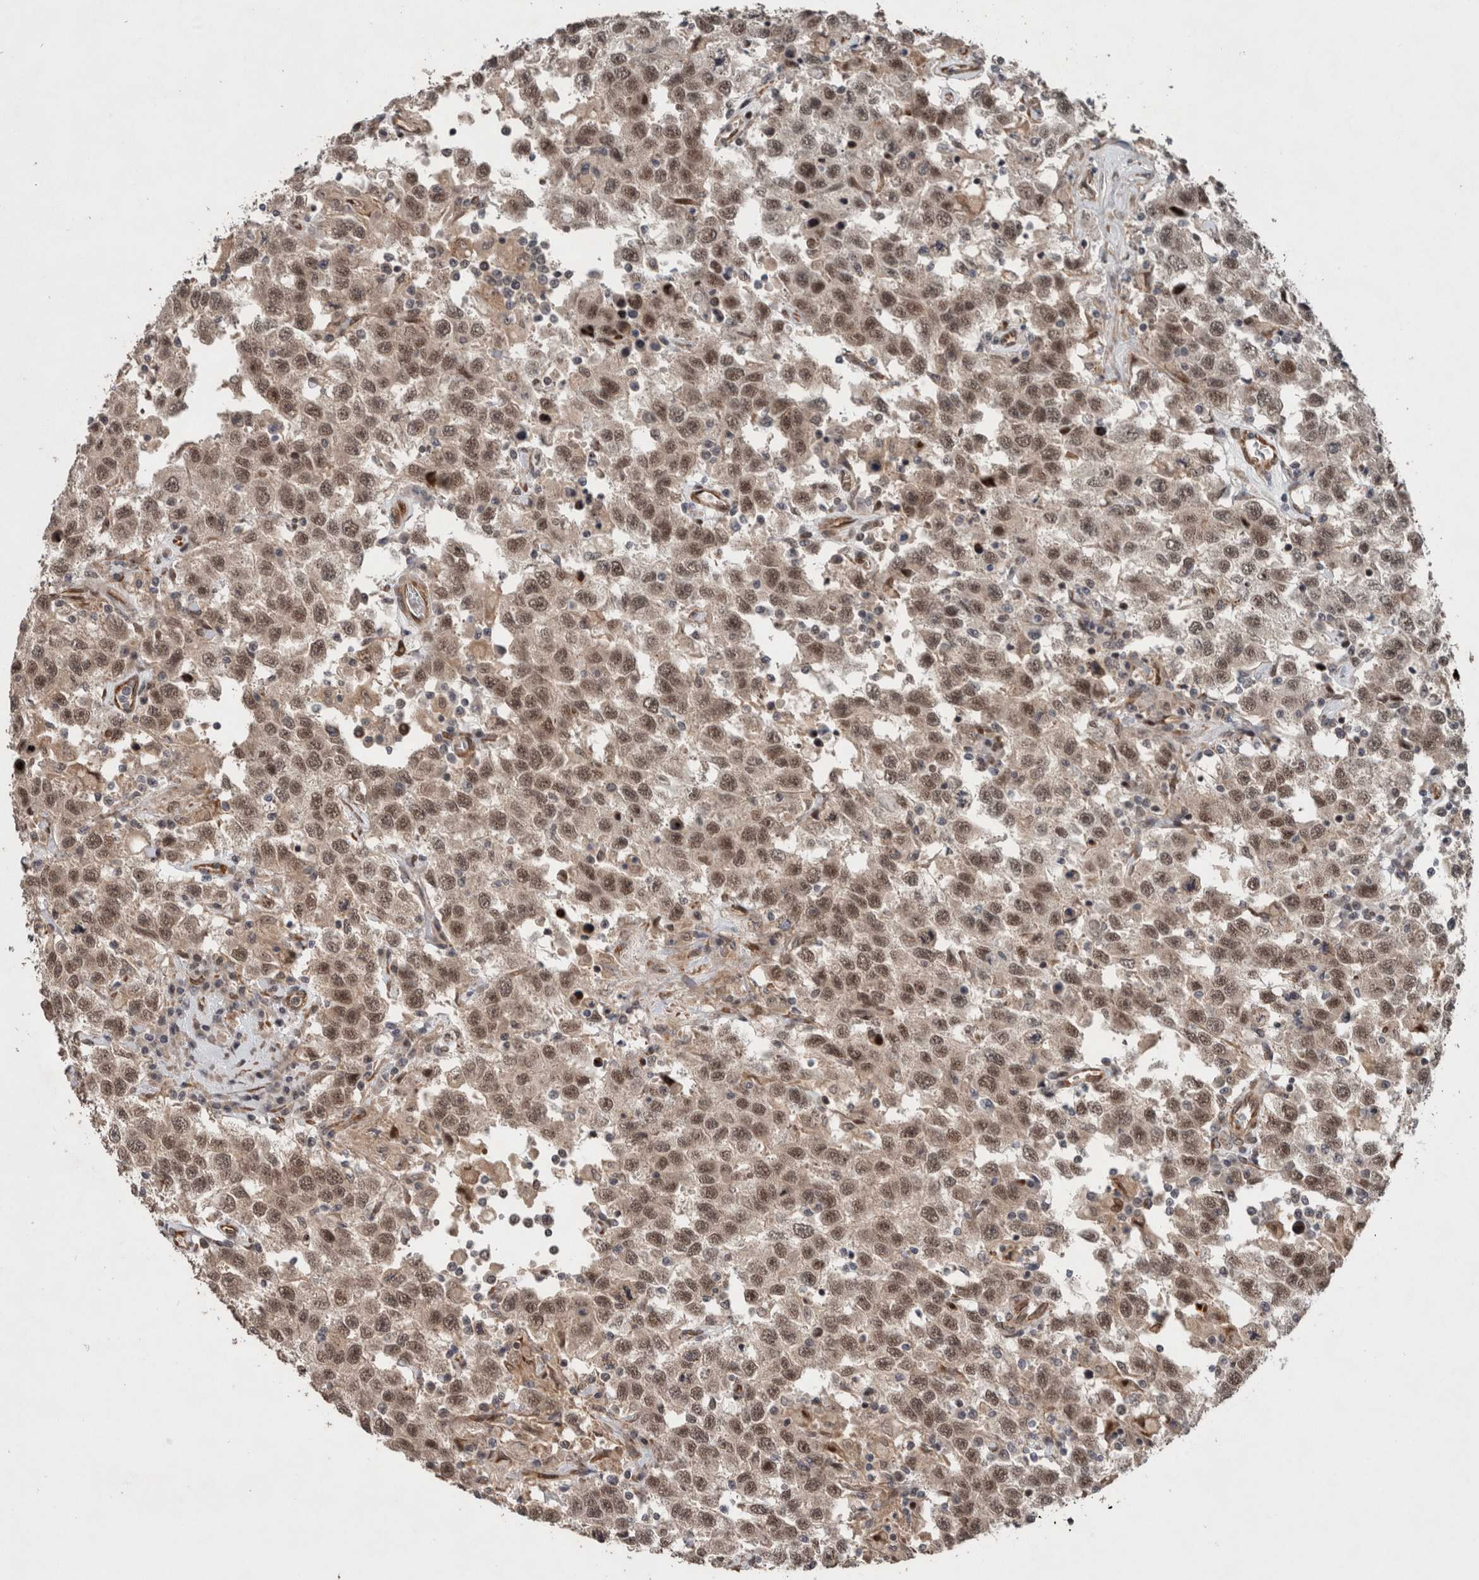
{"staining": {"intensity": "moderate", "quantity": ">75%", "location": "nuclear"}, "tissue": "testis cancer", "cell_type": "Tumor cells", "image_type": "cancer", "snomed": [{"axis": "morphology", "description": "Seminoma, NOS"}, {"axis": "topography", "description": "Testis"}], "caption": "Immunohistochemical staining of human seminoma (testis) displays medium levels of moderate nuclear staining in approximately >75% of tumor cells. The staining was performed using DAB to visualize the protein expression in brown, while the nuclei were stained in blue with hematoxylin (Magnification: 20x).", "gene": "GIMAP6", "patient": {"sex": "male", "age": 41}}